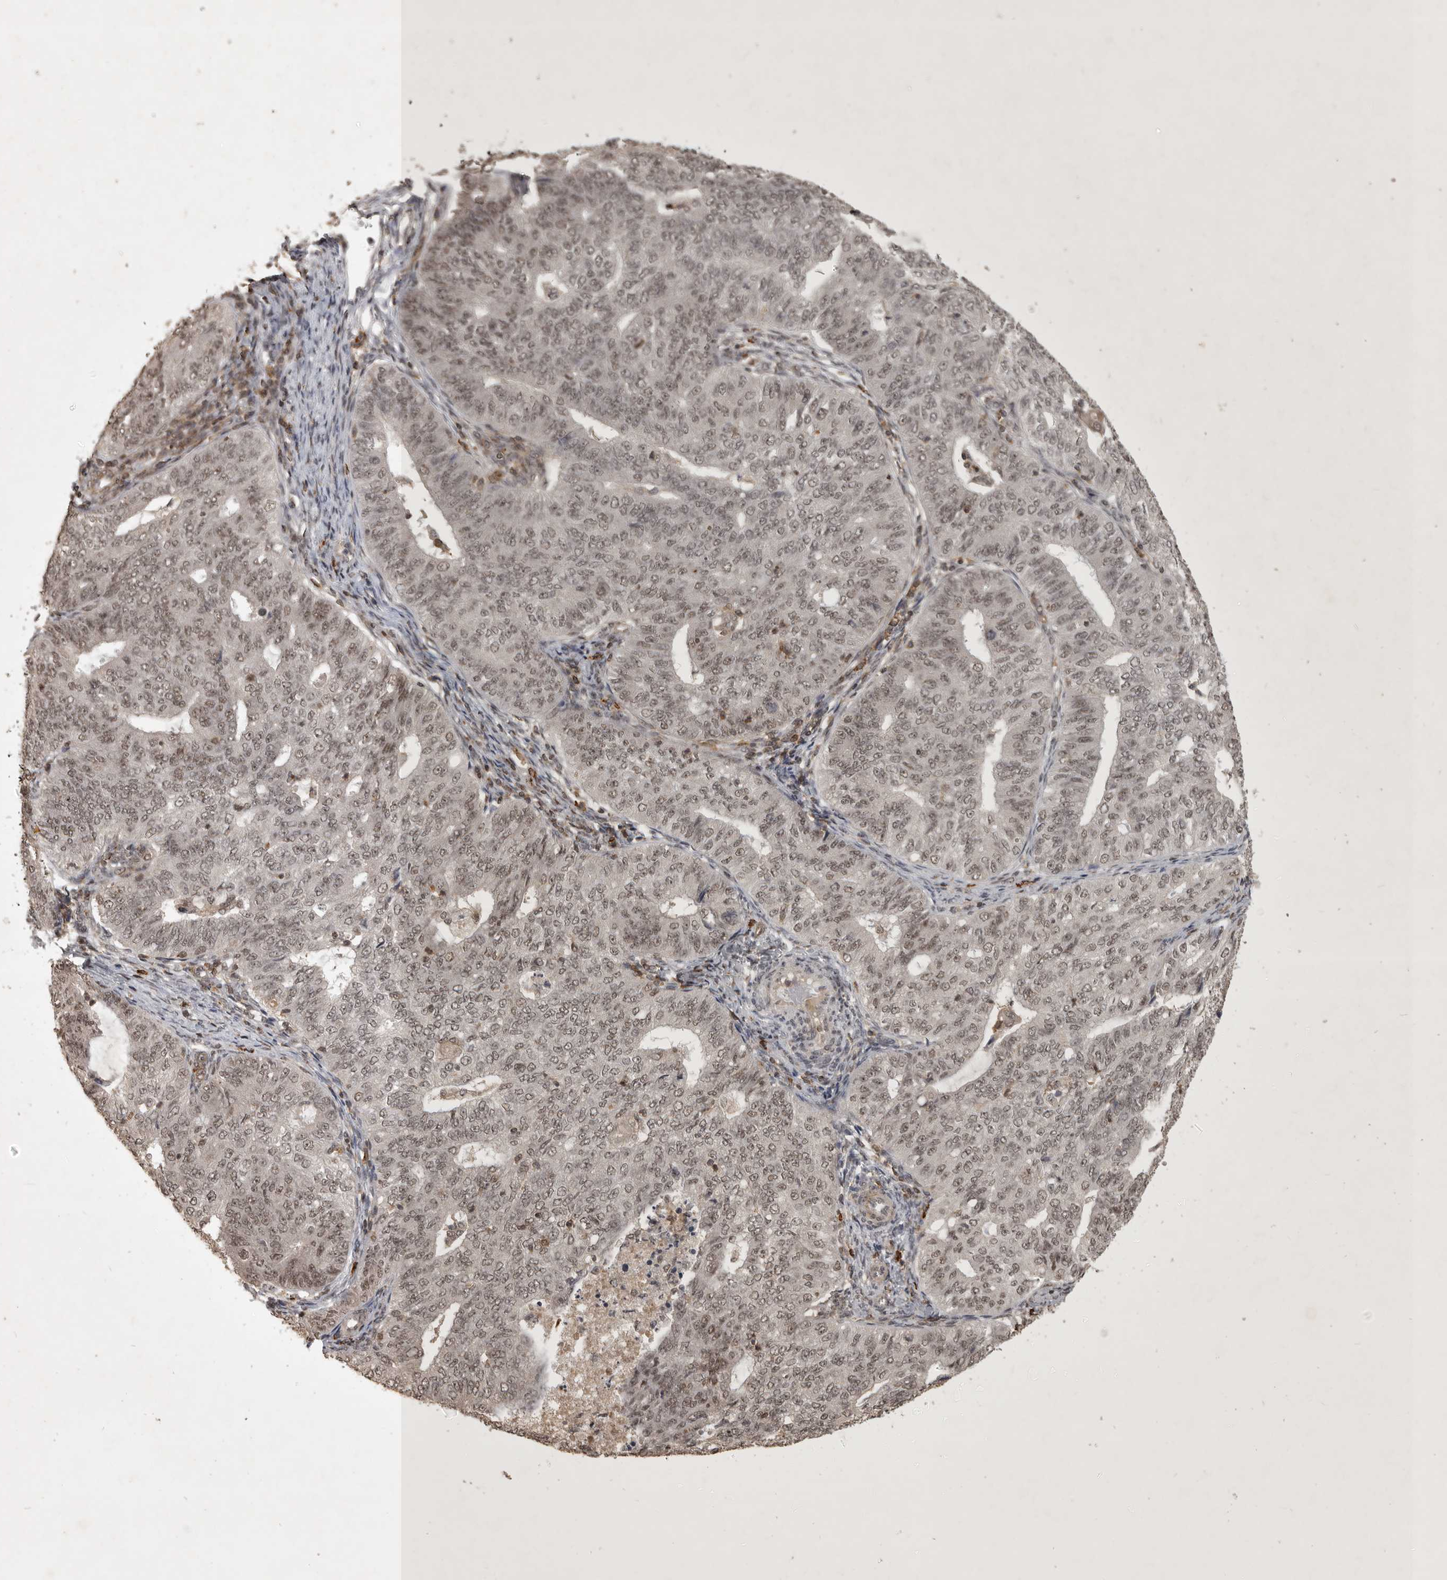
{"staining": {"intensity": "weak", "quantity": ">75%", "location": "nuclear"}, "tissue": "endometrial cancer", "cell_type": "Tumor cells", "image_type": "cancer", "snomed": [{"axis": "morphology", "description": "Adenocarcinoma, NOS"}, {"axis": "topography", "description": "Endometrium"}], "caption": "Immunohistochemistry photomicrograph of human endometrial cancer stained for a protein (brown), which exhibits low levels of weak nuclear positivity in about >75% of tumor cells.", "gene": "CBLL1", "patient": {"sex": "female", "age": 32}}